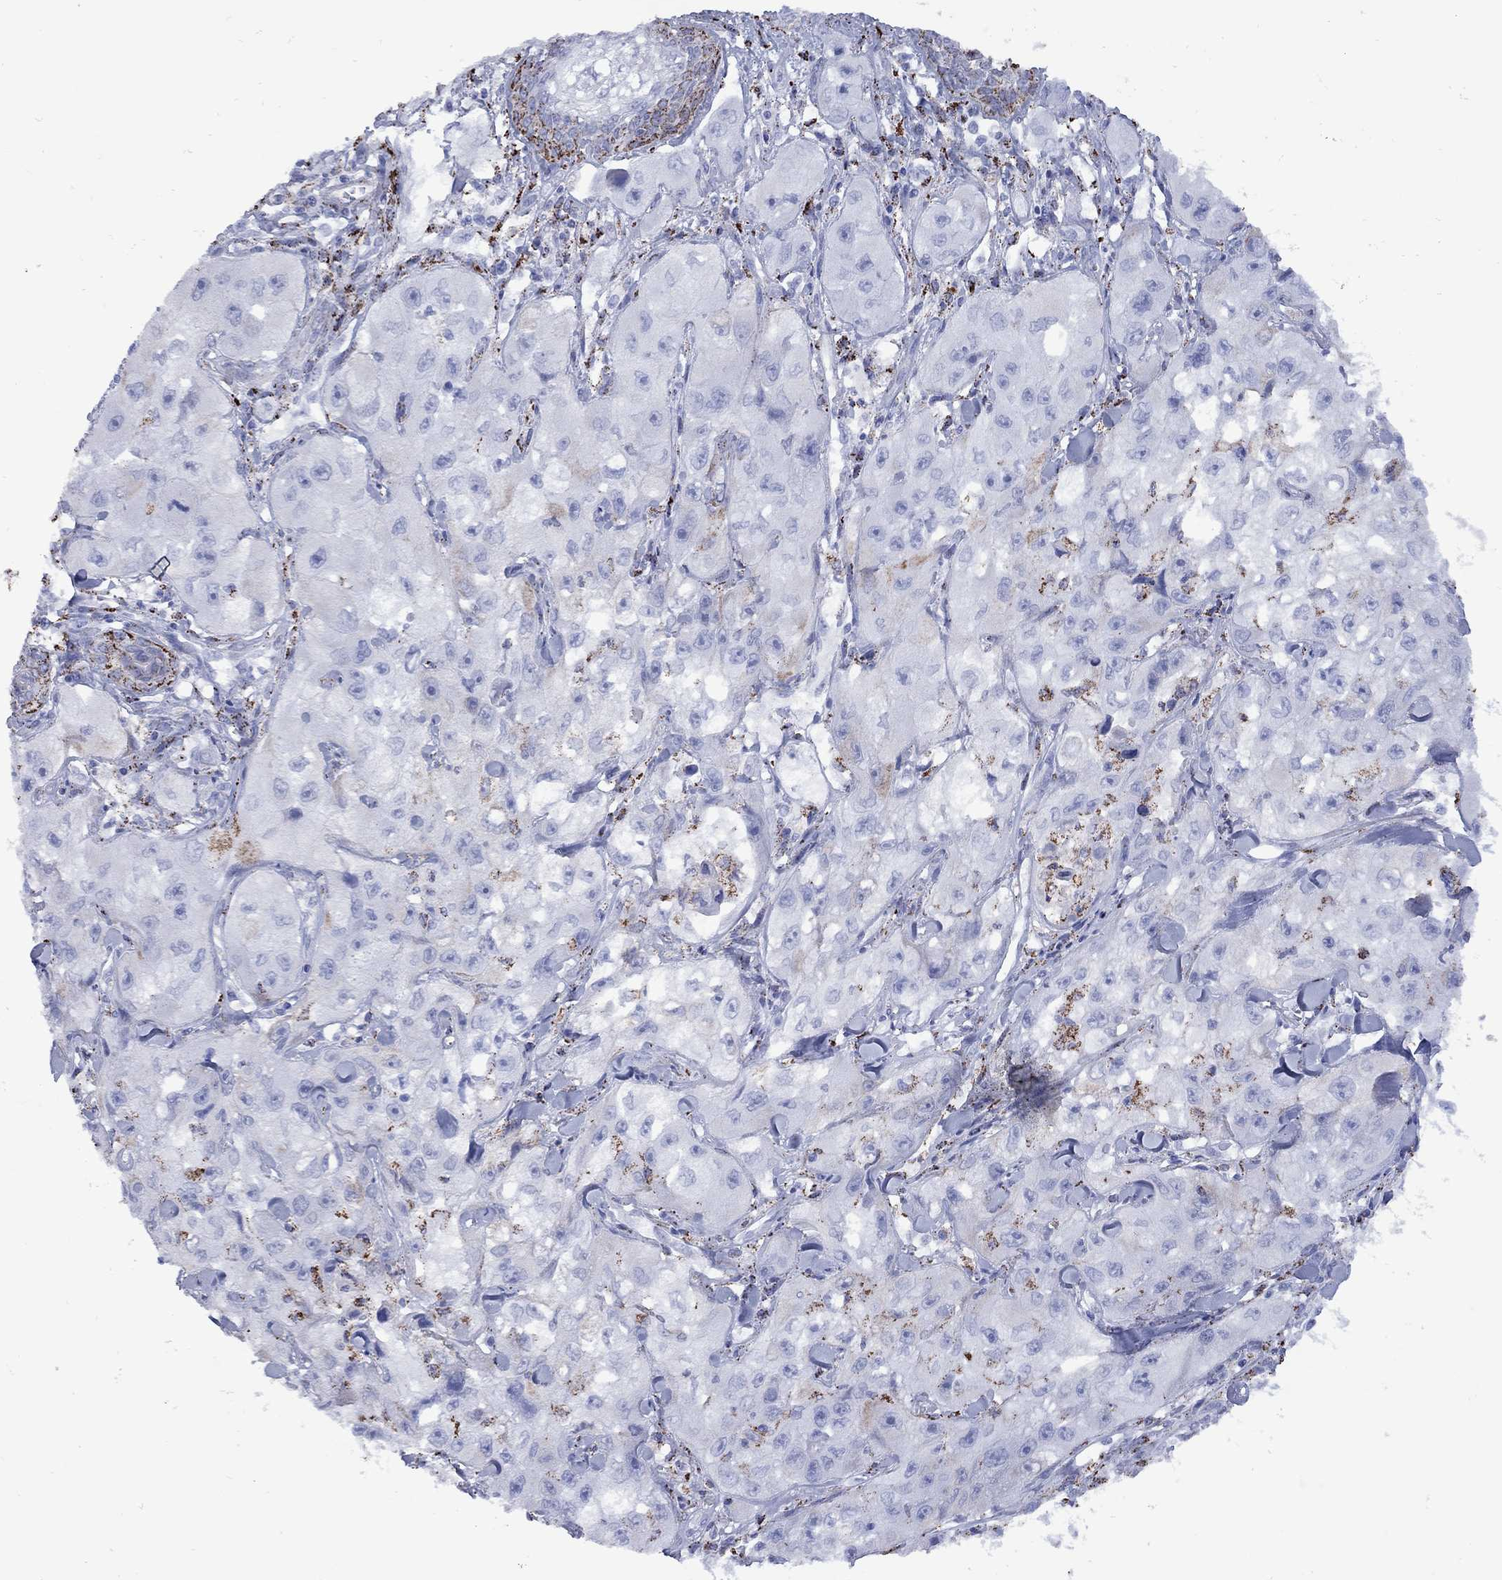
{"staining": {"intensity": "strong", "quantity": "<25%", "location": "cytoplasmic/membranous"}, "tissue": "skin cancer", "cell_type": "Tumor cells", "image_type": "cancer", "snomed": [{"axis": "morphology", "description": "Squamous cell carcinoma, NOS"}, {"axis": "topography", "description": "Skin"}, {"axis": "topography", "description": "Subcutis"}], "caption": "IHC photomicrograph of human skin cancer (squamous cell carcinoma) stained for a protein (brown), which shows medium levels of strong cytoplasmic/membranous positivity in approximately <25% of tumor cells.", "gene": "SESTD1", "patient": {"sex": "male", "age": 73}}